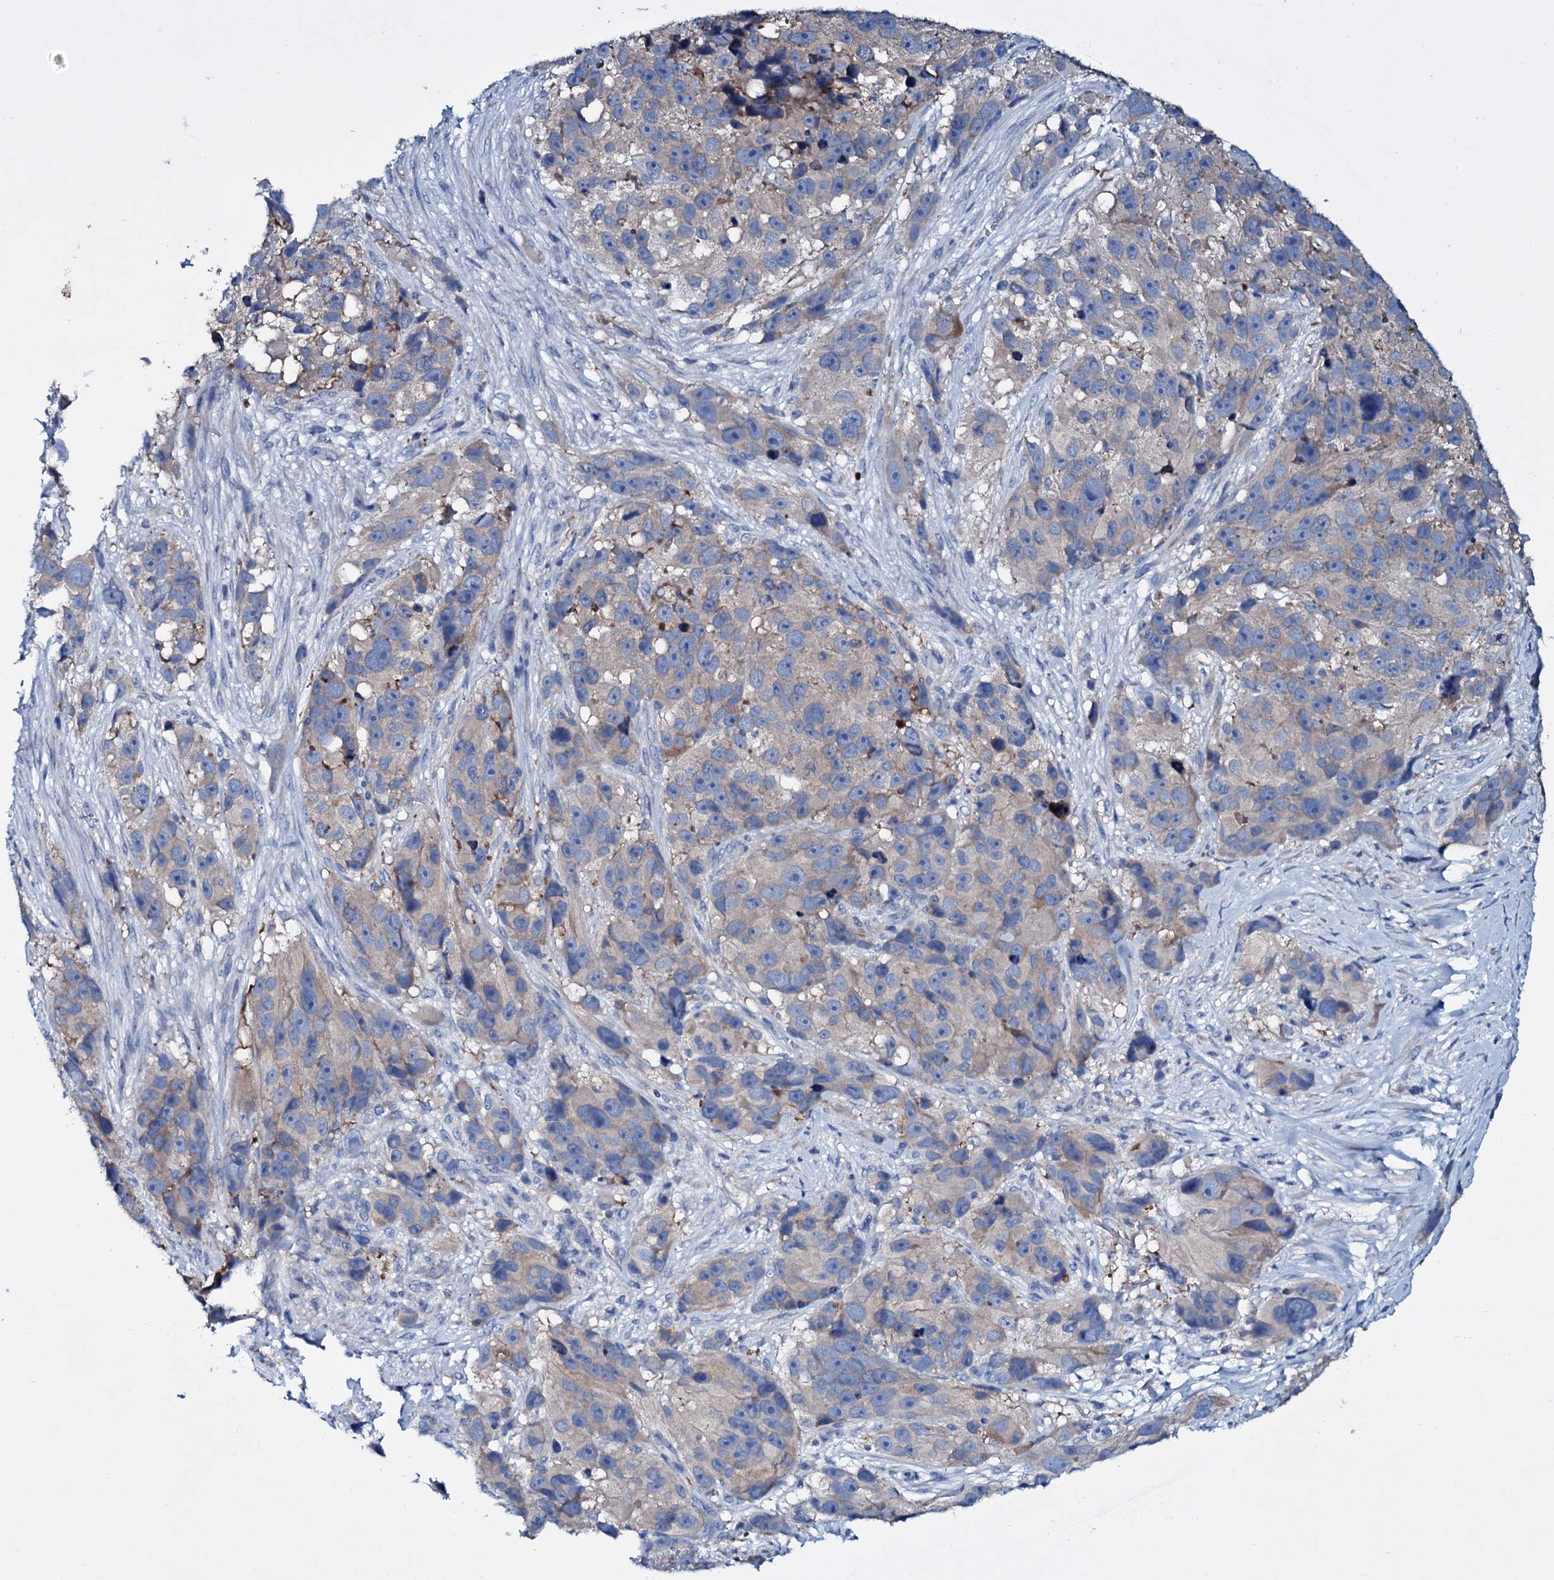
{"staining": {"intensity": "weak", "quantity": "25%-75%", "location": "cytoplasmic/membranous"}, "tissue": "melanoma", "cell_type": "Tumor cells", "image_type": "cancer", "snomed": [{"axis": "morphology", "description": "Malignant melanoma, NOS"}, {"axis": "topography", "description": "Skin"}], "caption": "An image showing weak cytoplasmic/membranous staining in approximately 25%-75% of tumor cells in melanoma, as visualized by brown immunohistochemical staining.", "gene": "TPGS2", "patient": {"sex": "male", "age": 84}}